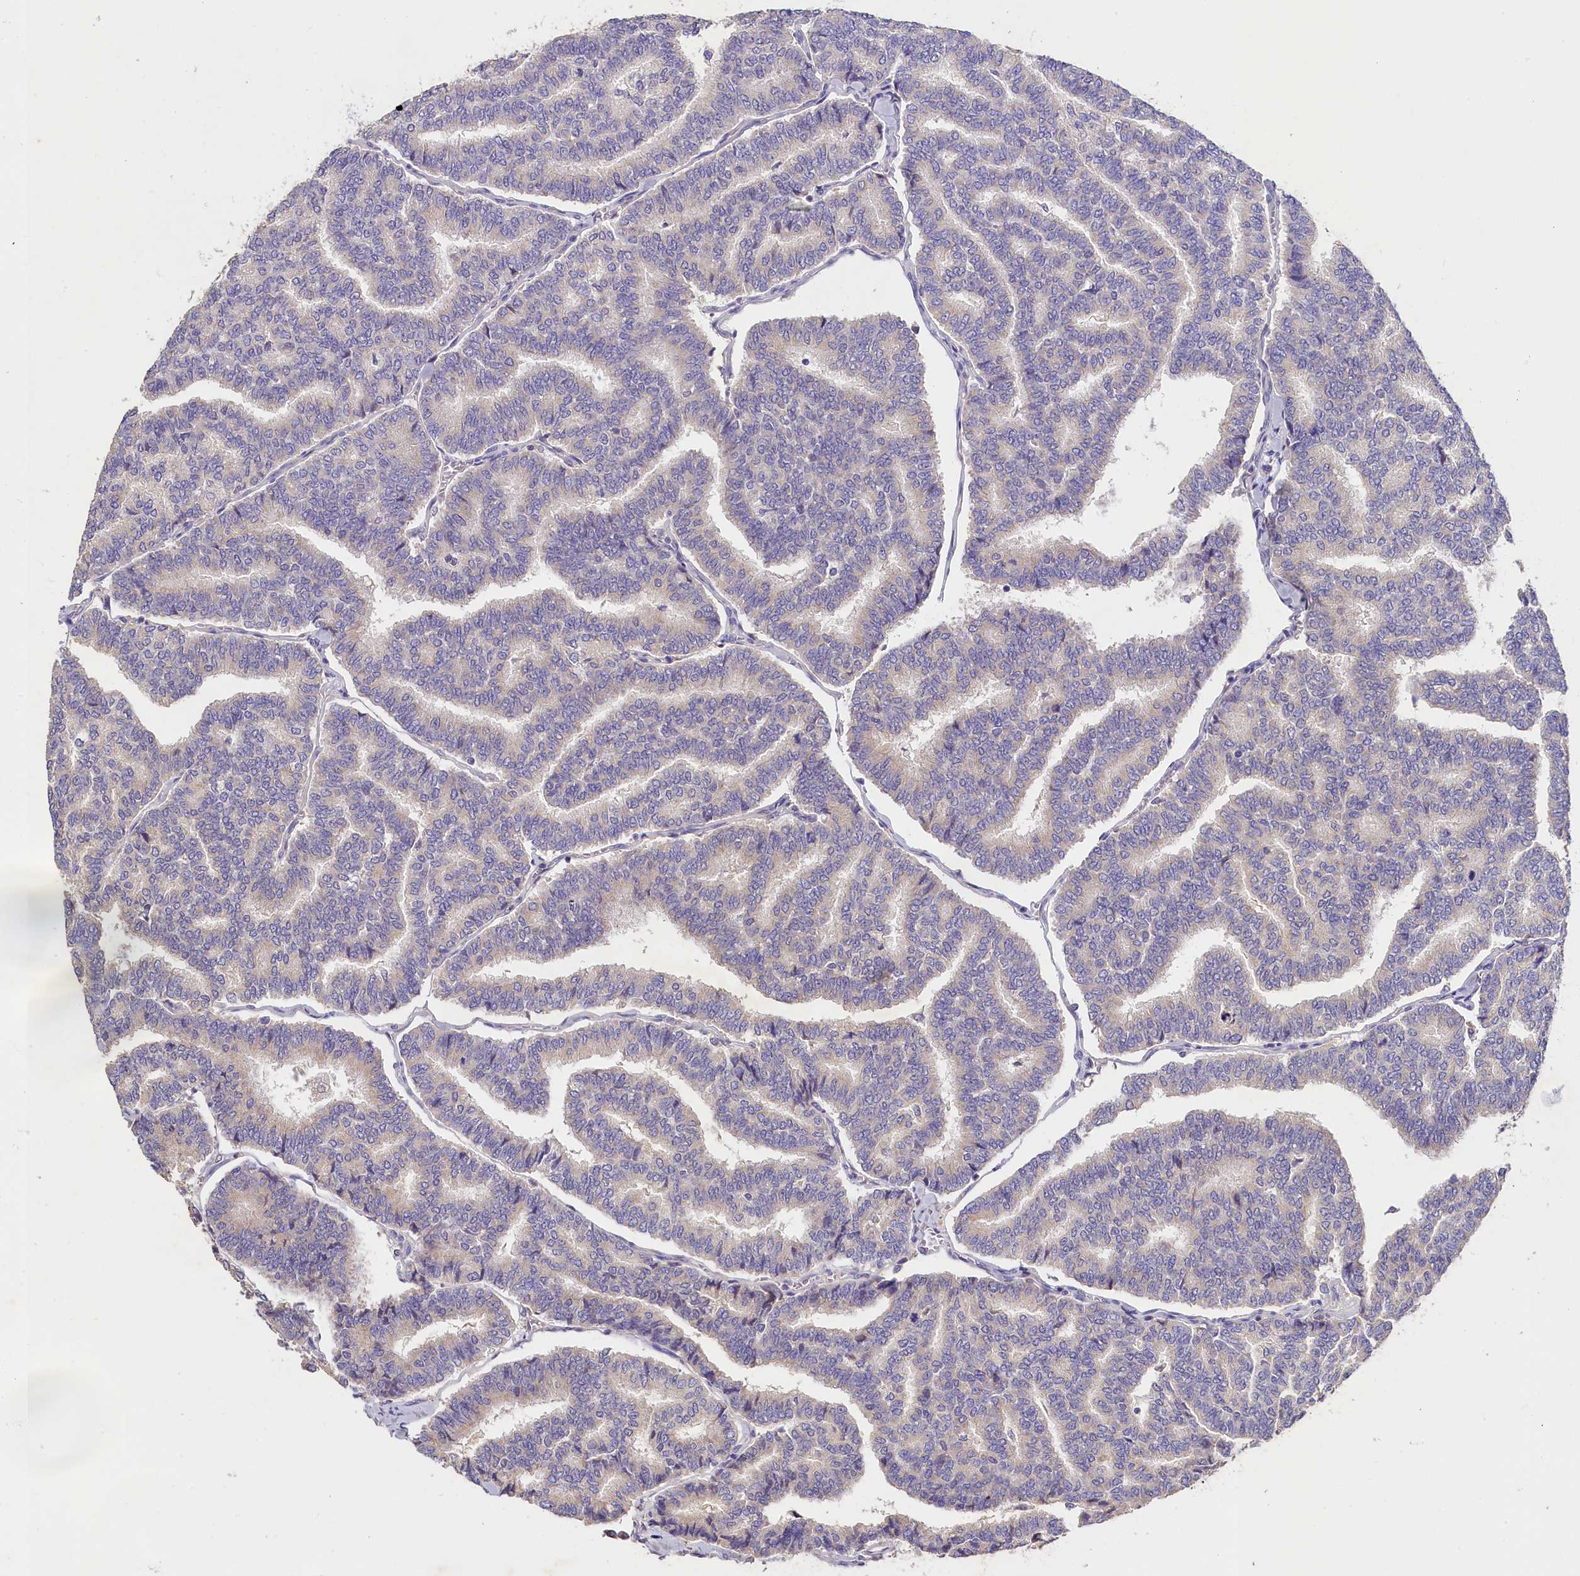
{"staining": {"intensity": "negative", "quantity": "none", "location": "none"}, "tissue": "thyroid cancer", "cell_type": "Tumor cells", "image_type": "cancer", "snomed": [{"axis": "morphology", "description": "Papillary adenocarcinoma, NOS"}, {"axis": "topography", "description": "Thyroid gland"}], "caption": "Tumor cells show no significant staining in papillary adenocarcinoma (thyroid).", "gene": "ST7L", "patient": {"sex": "female", "age": 35}}